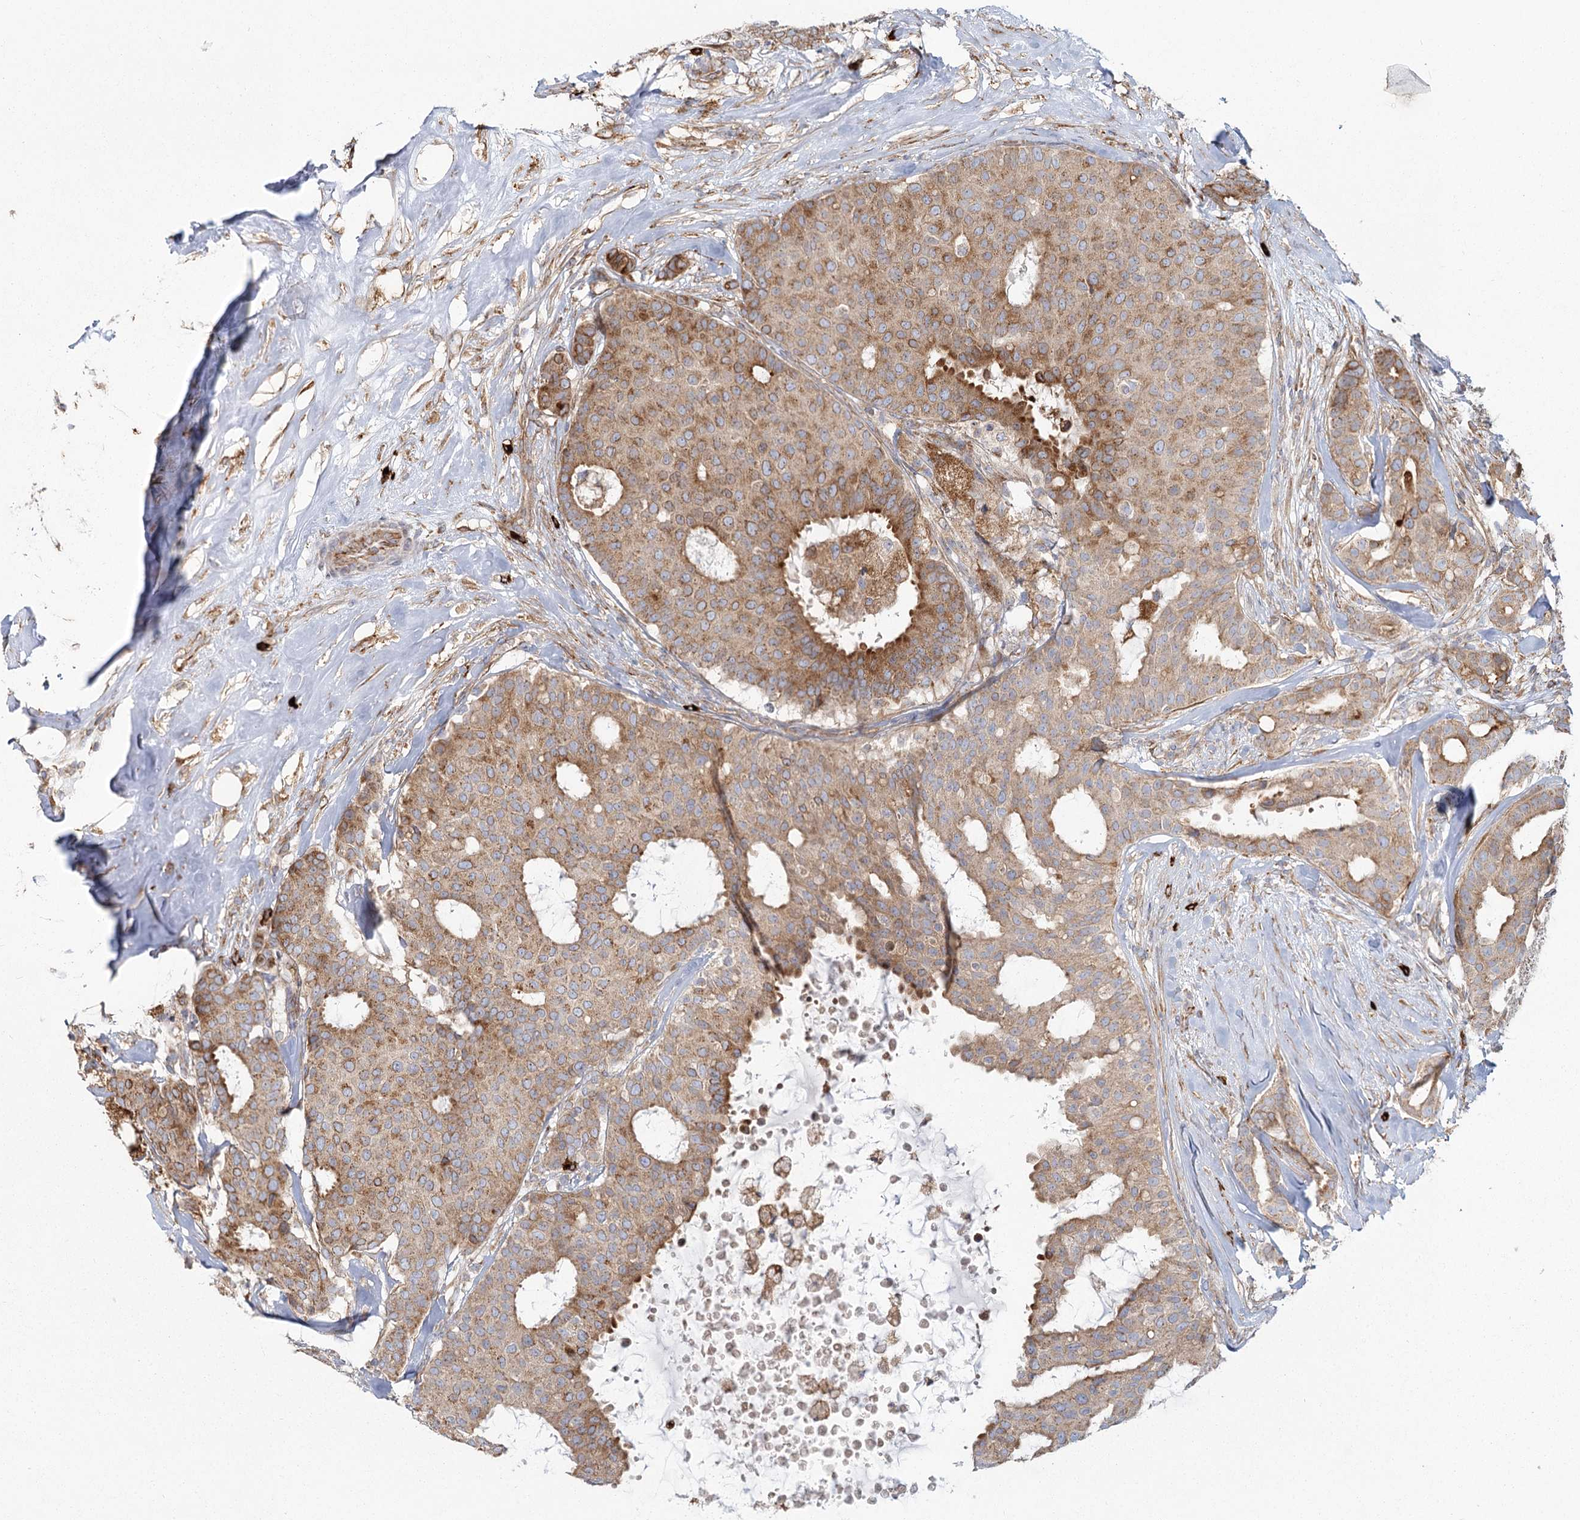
{"staining": {"intensity": "moderate", "quantity": ">75%", "location": "cytoplasmic/membranous"}, "tissue": "breast cancer", "cell_type": "Tumor cells", "image_type": "cancer", "snomed": [{"axis": "morphology", "description": "Duct carcinoma"}, {"axis": "topography", "description": "Breast"}], "caption": "Breast infiltrating ductal carcinoma stained with a brown dye reveals moderate cytoplasmic/membranous positive staining in approximately >75% of tumor cells.", "gene": "HARS2", "patient": {"sex": "female", "age": 75}}